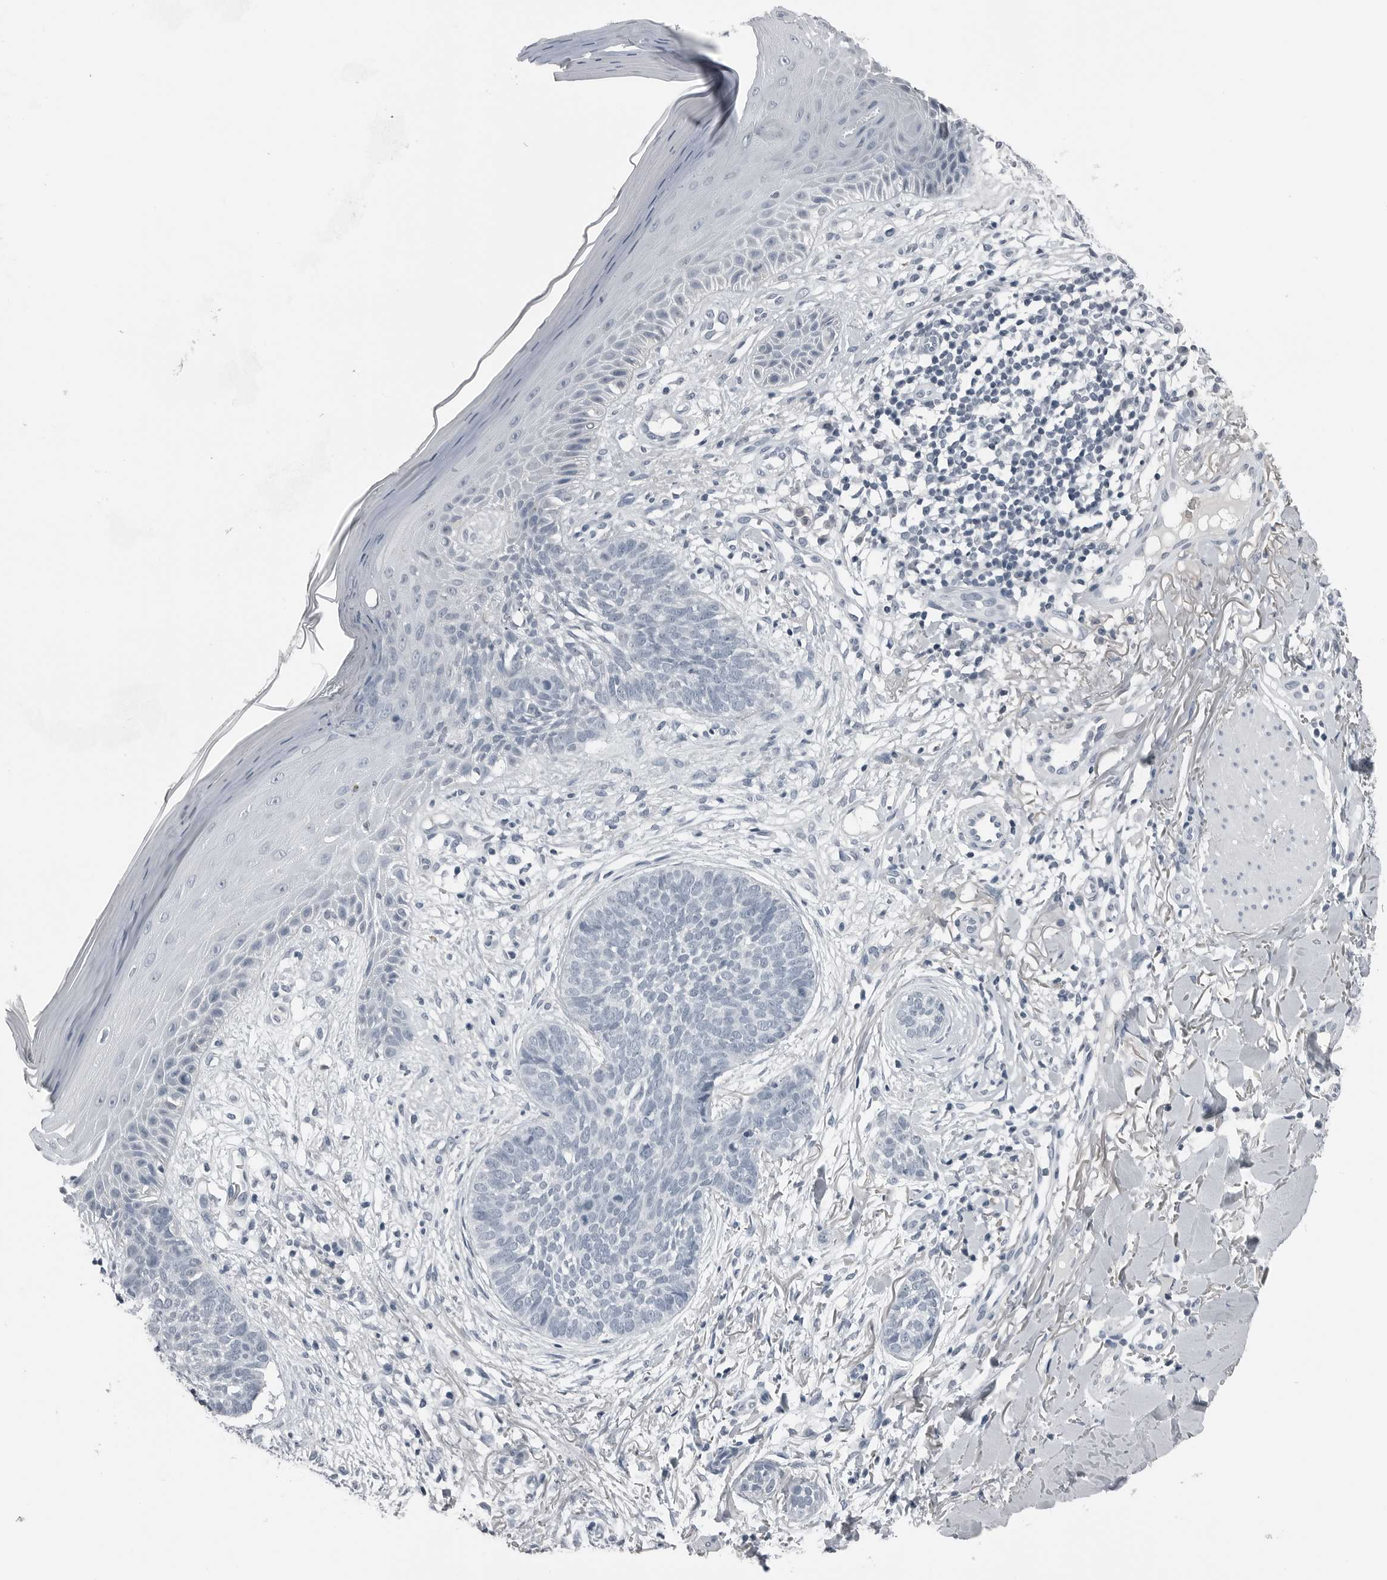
{"staining": {"intensity": "negative", "quantity": "none", "location": "none"}, "tissue": "skin cancer", "cell_type": "Tumor cells", "image_type": "cancer", "snomed": [{"axis": "morphology", "description": "Normal tissue, NOS"}, {"axis": "morphology", "description": "Basal cell carcinoma"}, {"axis": "topography", "description": "Skin"}], "caption": "This image is of basal cell carcinoma (skin) stained with IHC to label a protein in brown with the nuclei are counter-stained blue. There is no staining in tumor cells.", "gene": "SPINK1", "patient": {"sex": "male", "age": 67}}